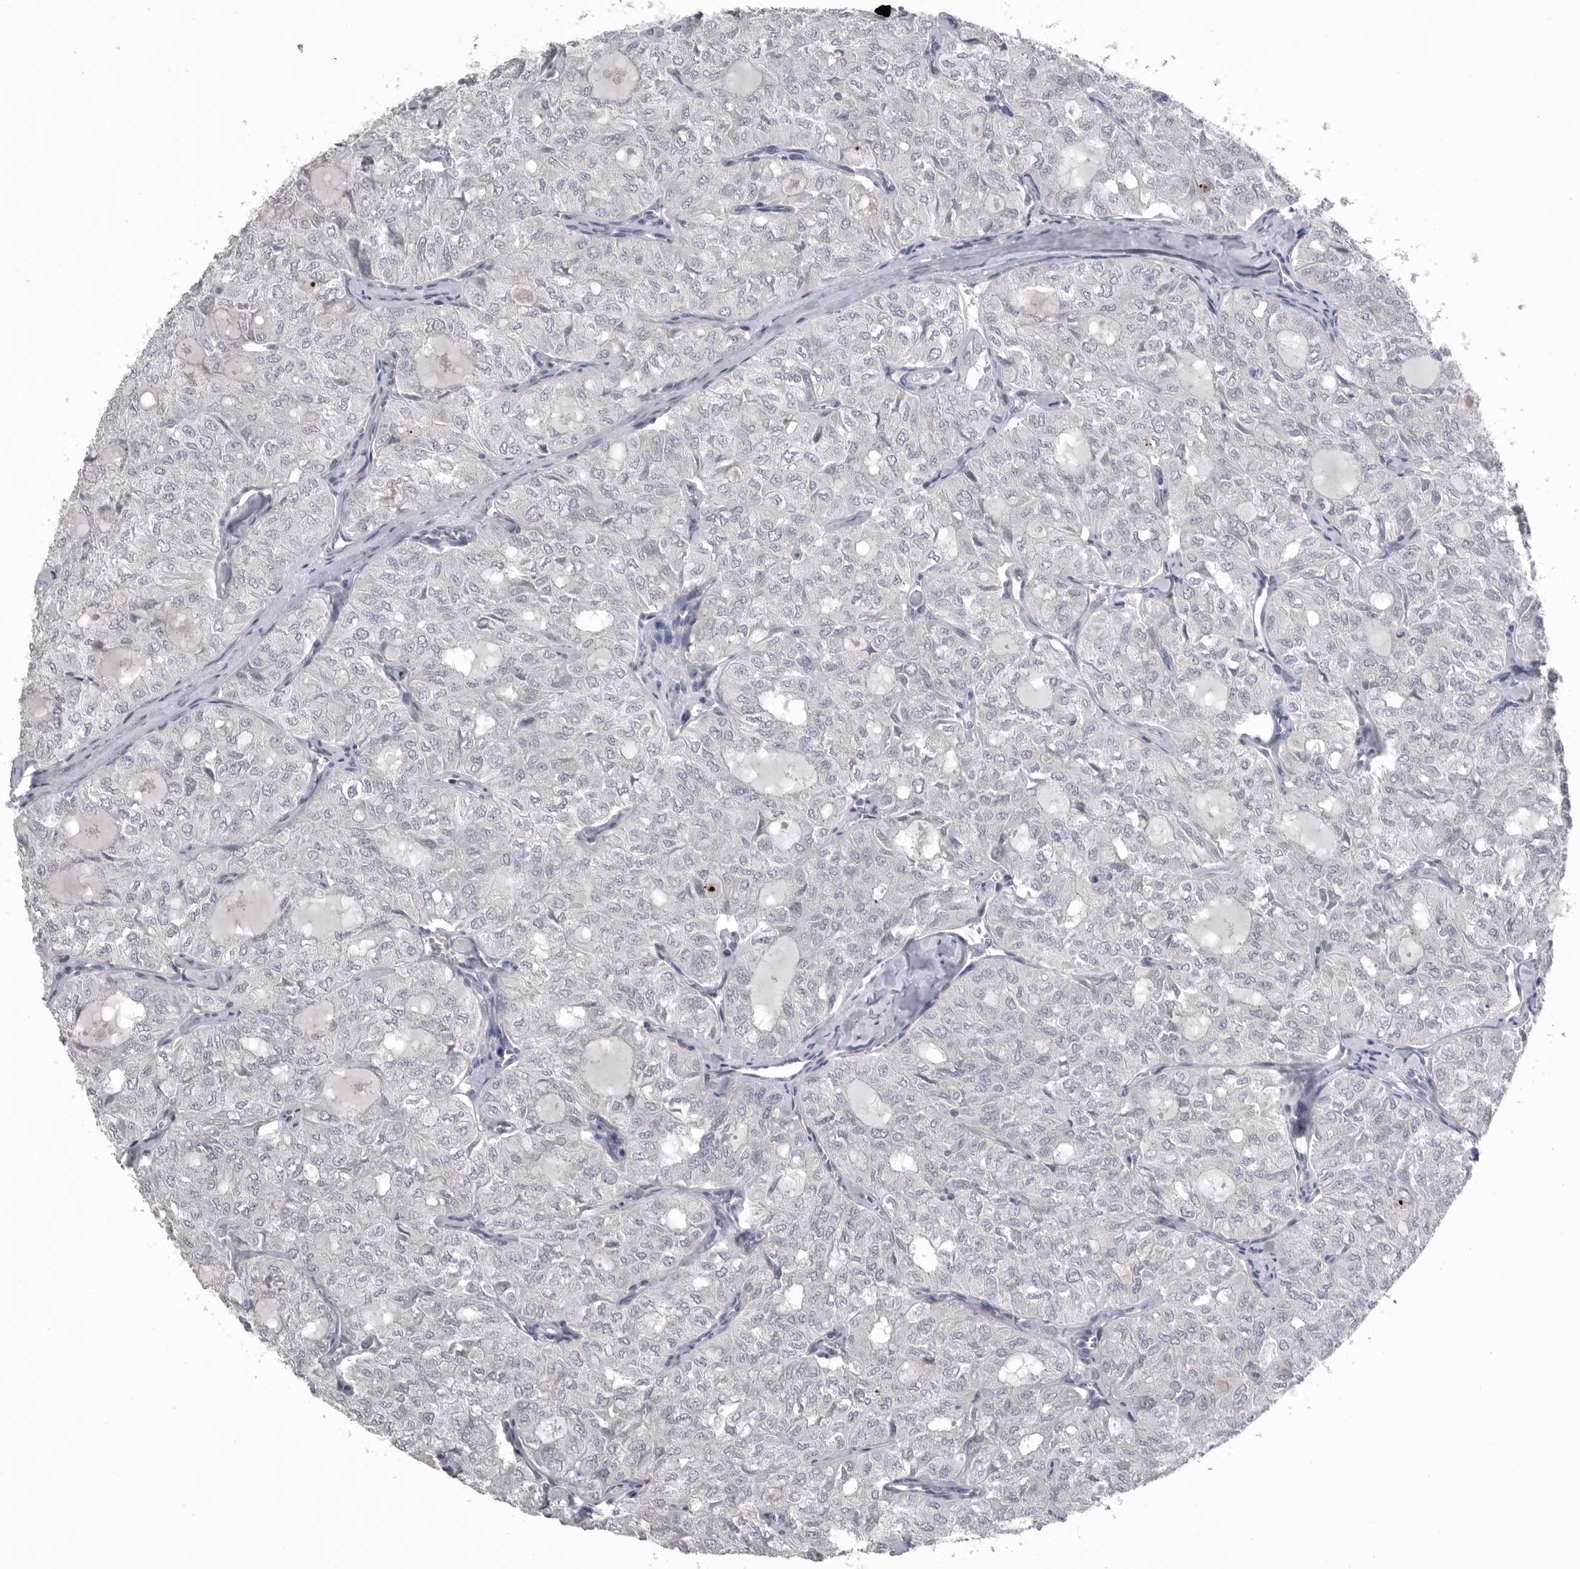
{"staining": {"intensity": "negative", "quantity": "none", "location": "none"}, "tissue": "thyroid cancer", "cell_type": "Tumor cells", "image_type": "cancer", "snomed": [{"axis": "morphology", "description": "Follicular adenoma carcinoma, NOS"}, {"axis": "topography", "description": "Thyroid gland"}], "caption": "IHC image of neoplastic tissue: thyroid cancer stained with DAB displays no significant protein positivity in tumor cells.", "gene": "SERPING1", "patient": {"sex": "male", "age": 75}}